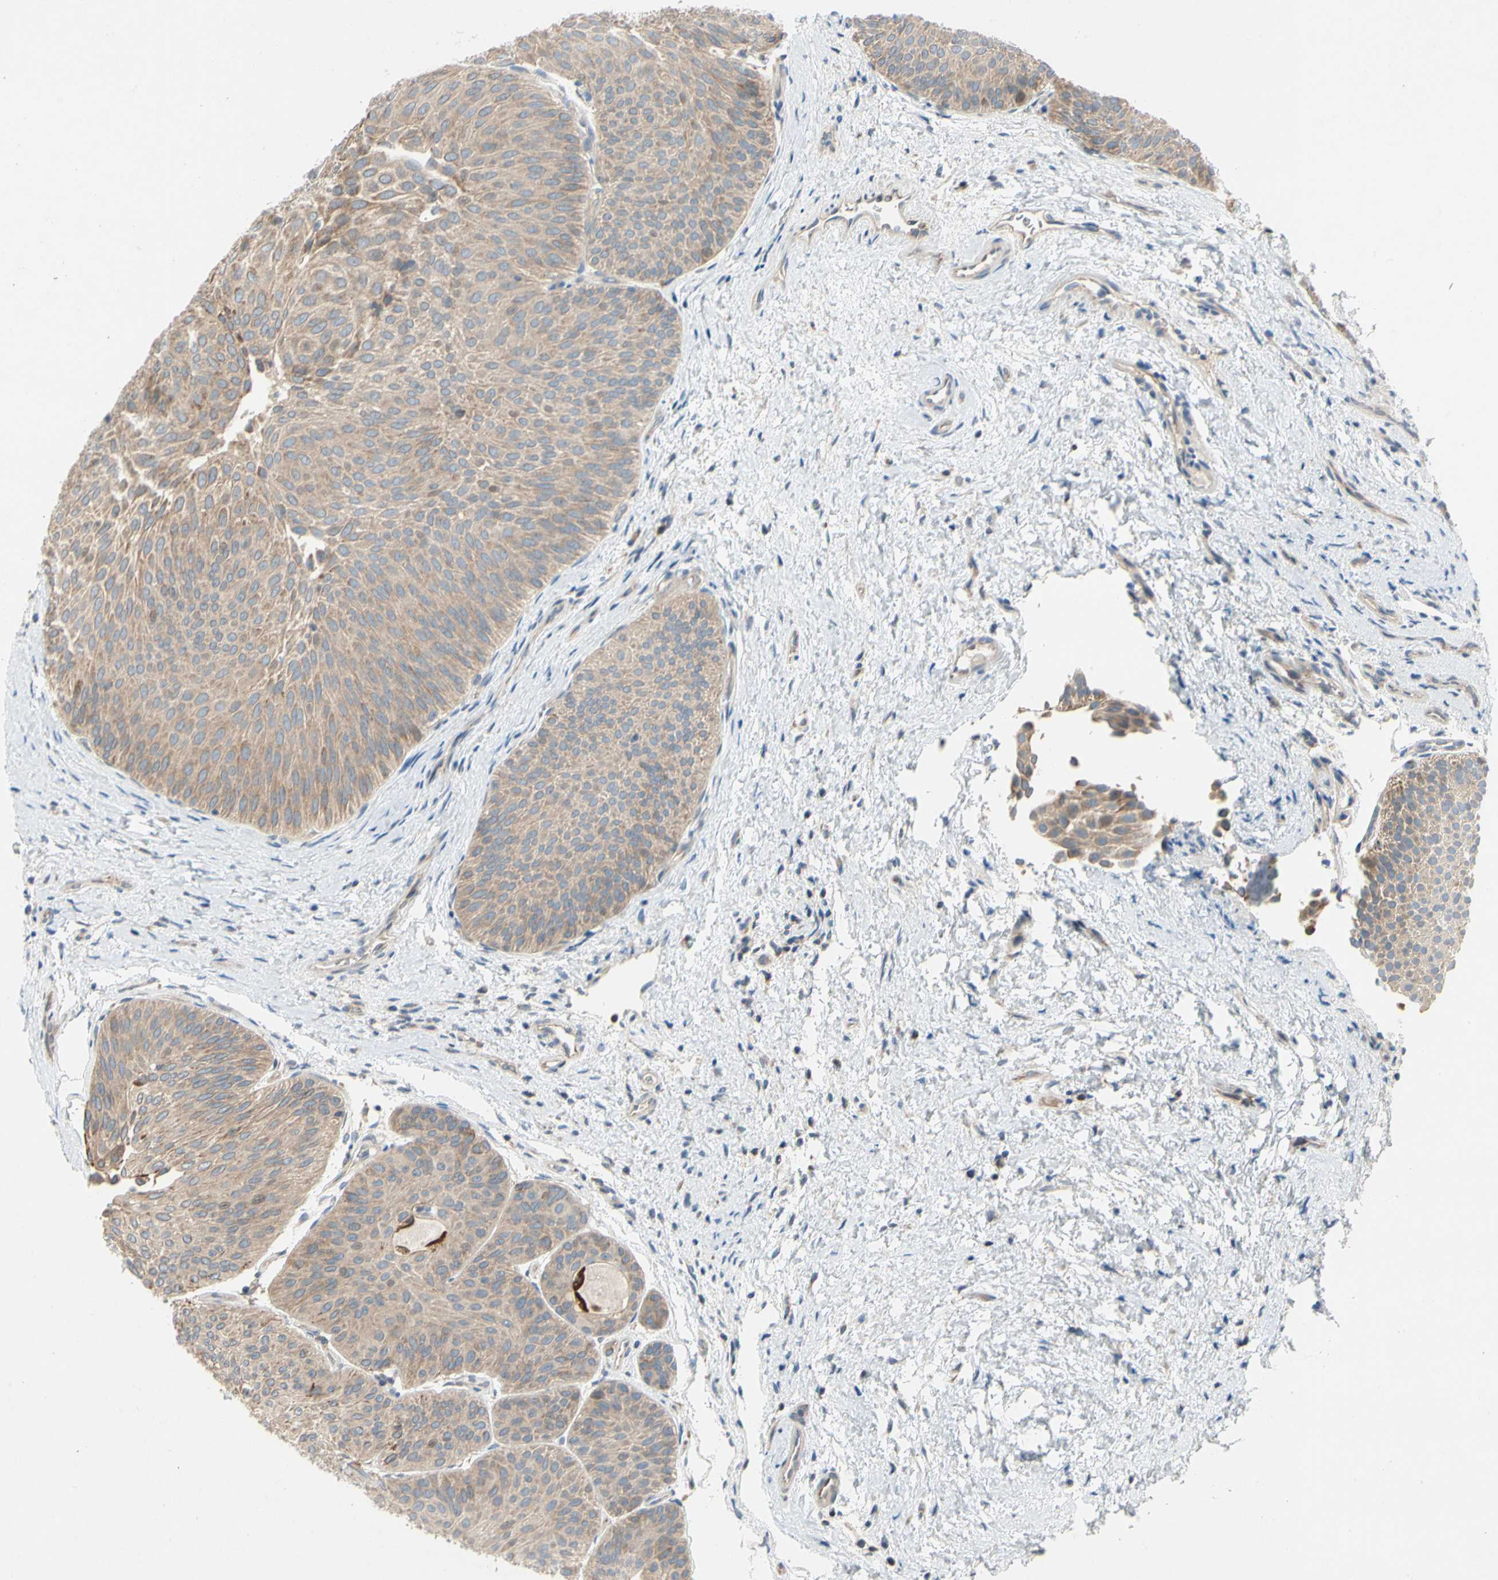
{"staining": {"intensity": "moderate", "quantity": ">75%", "location": "cytoplasmic/membranous"}, "tissue": "urothelial cancer", "cell_type": "Tumor cells", "image_type": "cancer", "snomed": [{"axis": "morphology", "description": "Urothelial carcinoma, Low grade"}, {"axis": "topography", "description": "Urinary bladder"}], "caption": "About >75% of tumor cells in human urothelial cancer reveal moderate cytoplasmic/membranous protein positivity as visualized by brown immunohistochemical staining.", "gene": "KLHDC8B", "patient": {"sex": "female", "age": 60}}